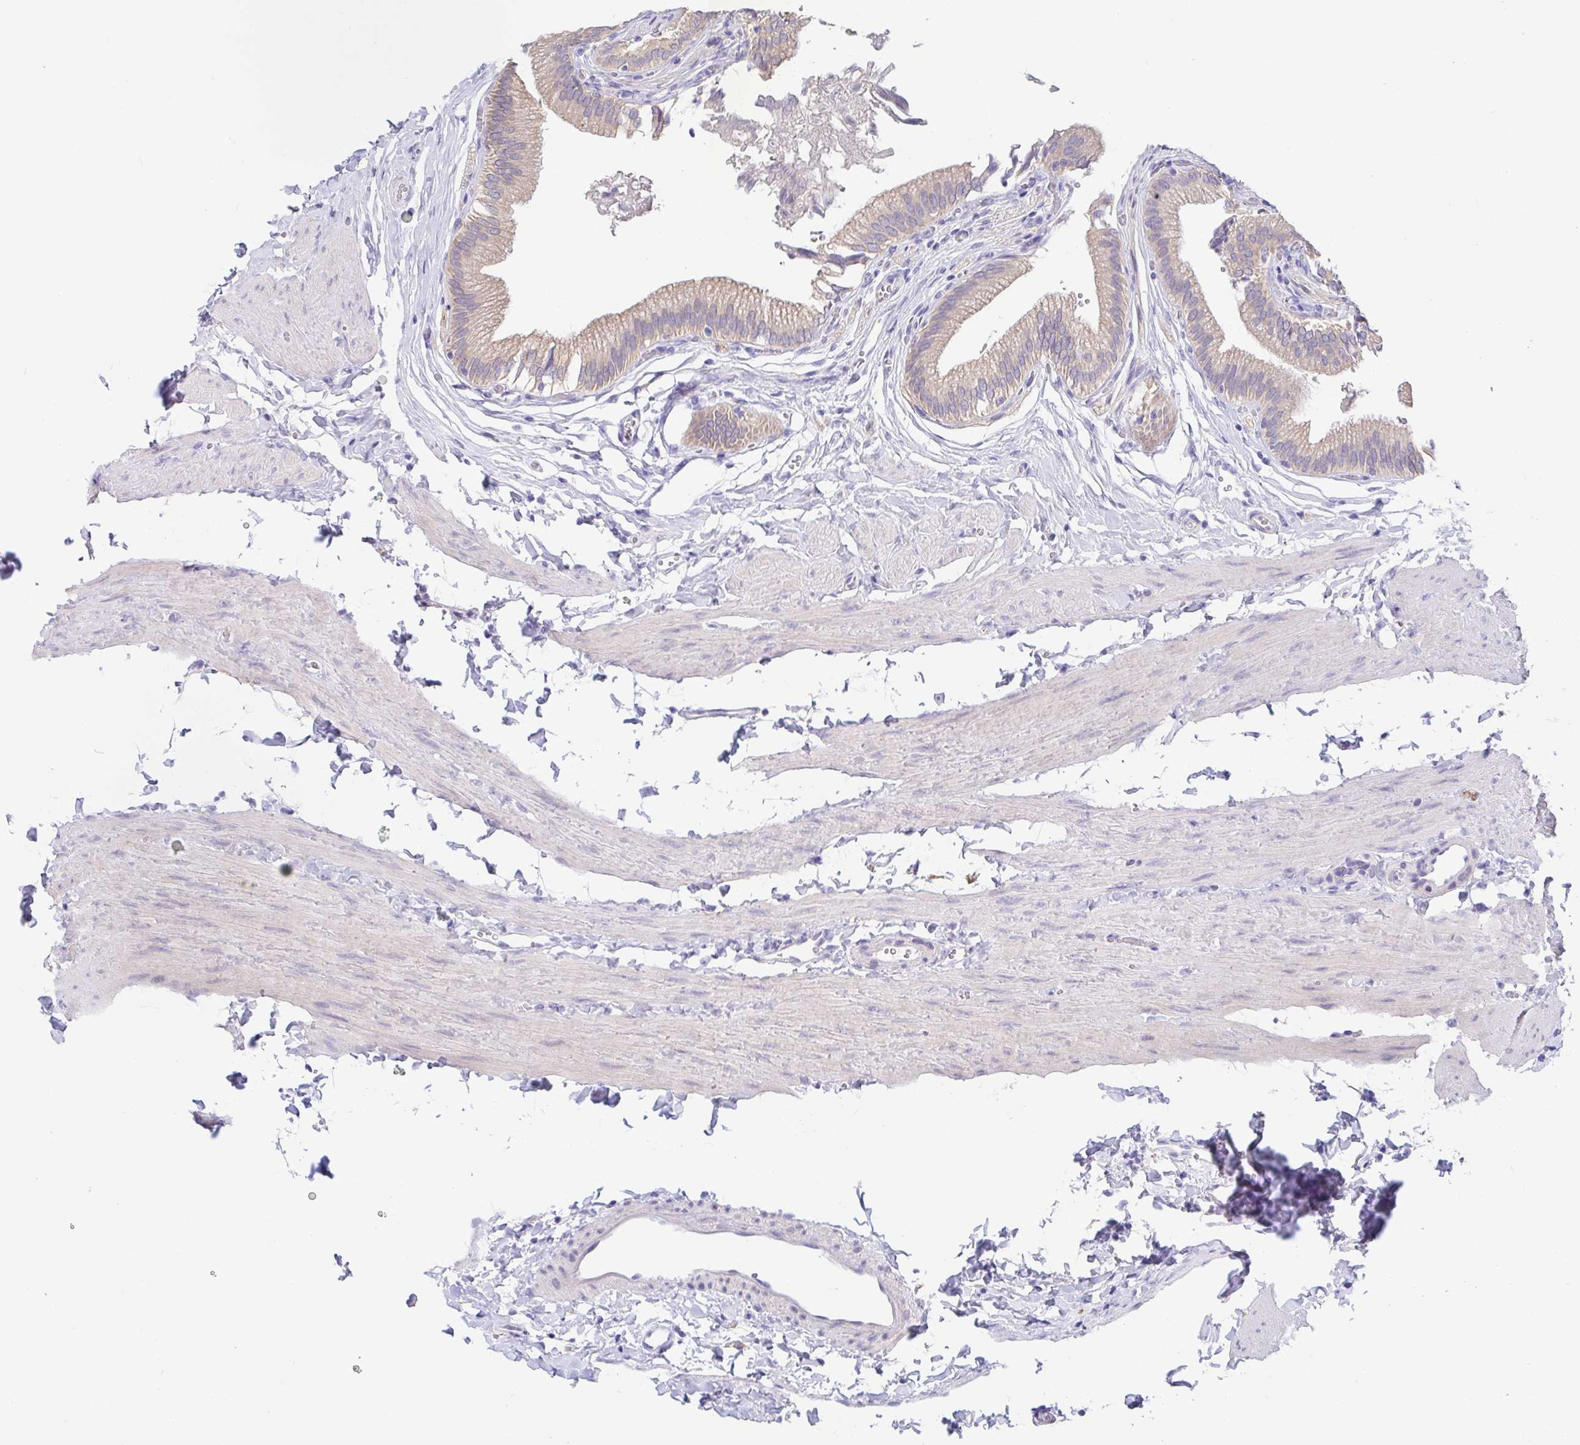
{"staining": {"intensity": "weak", "quantity": ">75%", "location": "cytoplasmic/membranous"}, "tissue": "gallbladder", "cell_type": "Glandular cells", "image_type": "normal", "snomed": [{"axis": "morphology", "description": "Normal tissue, NOS"}, {"axis": "topography", "description": "Gallbladder"}, {"axis": "topography", "description": "Peripheral nerve tissue"}], "caption": "This photomicrograph exhibits normal gallbladder stained with immunohistochemistry to label a protein in brown. The cytoplasmic/membranous of glandular cells show weak positivity for the protein. Nuclei are counter-stained blue.", "gene": "FABP3", "patient": {"sex": "male", "age": 17}}